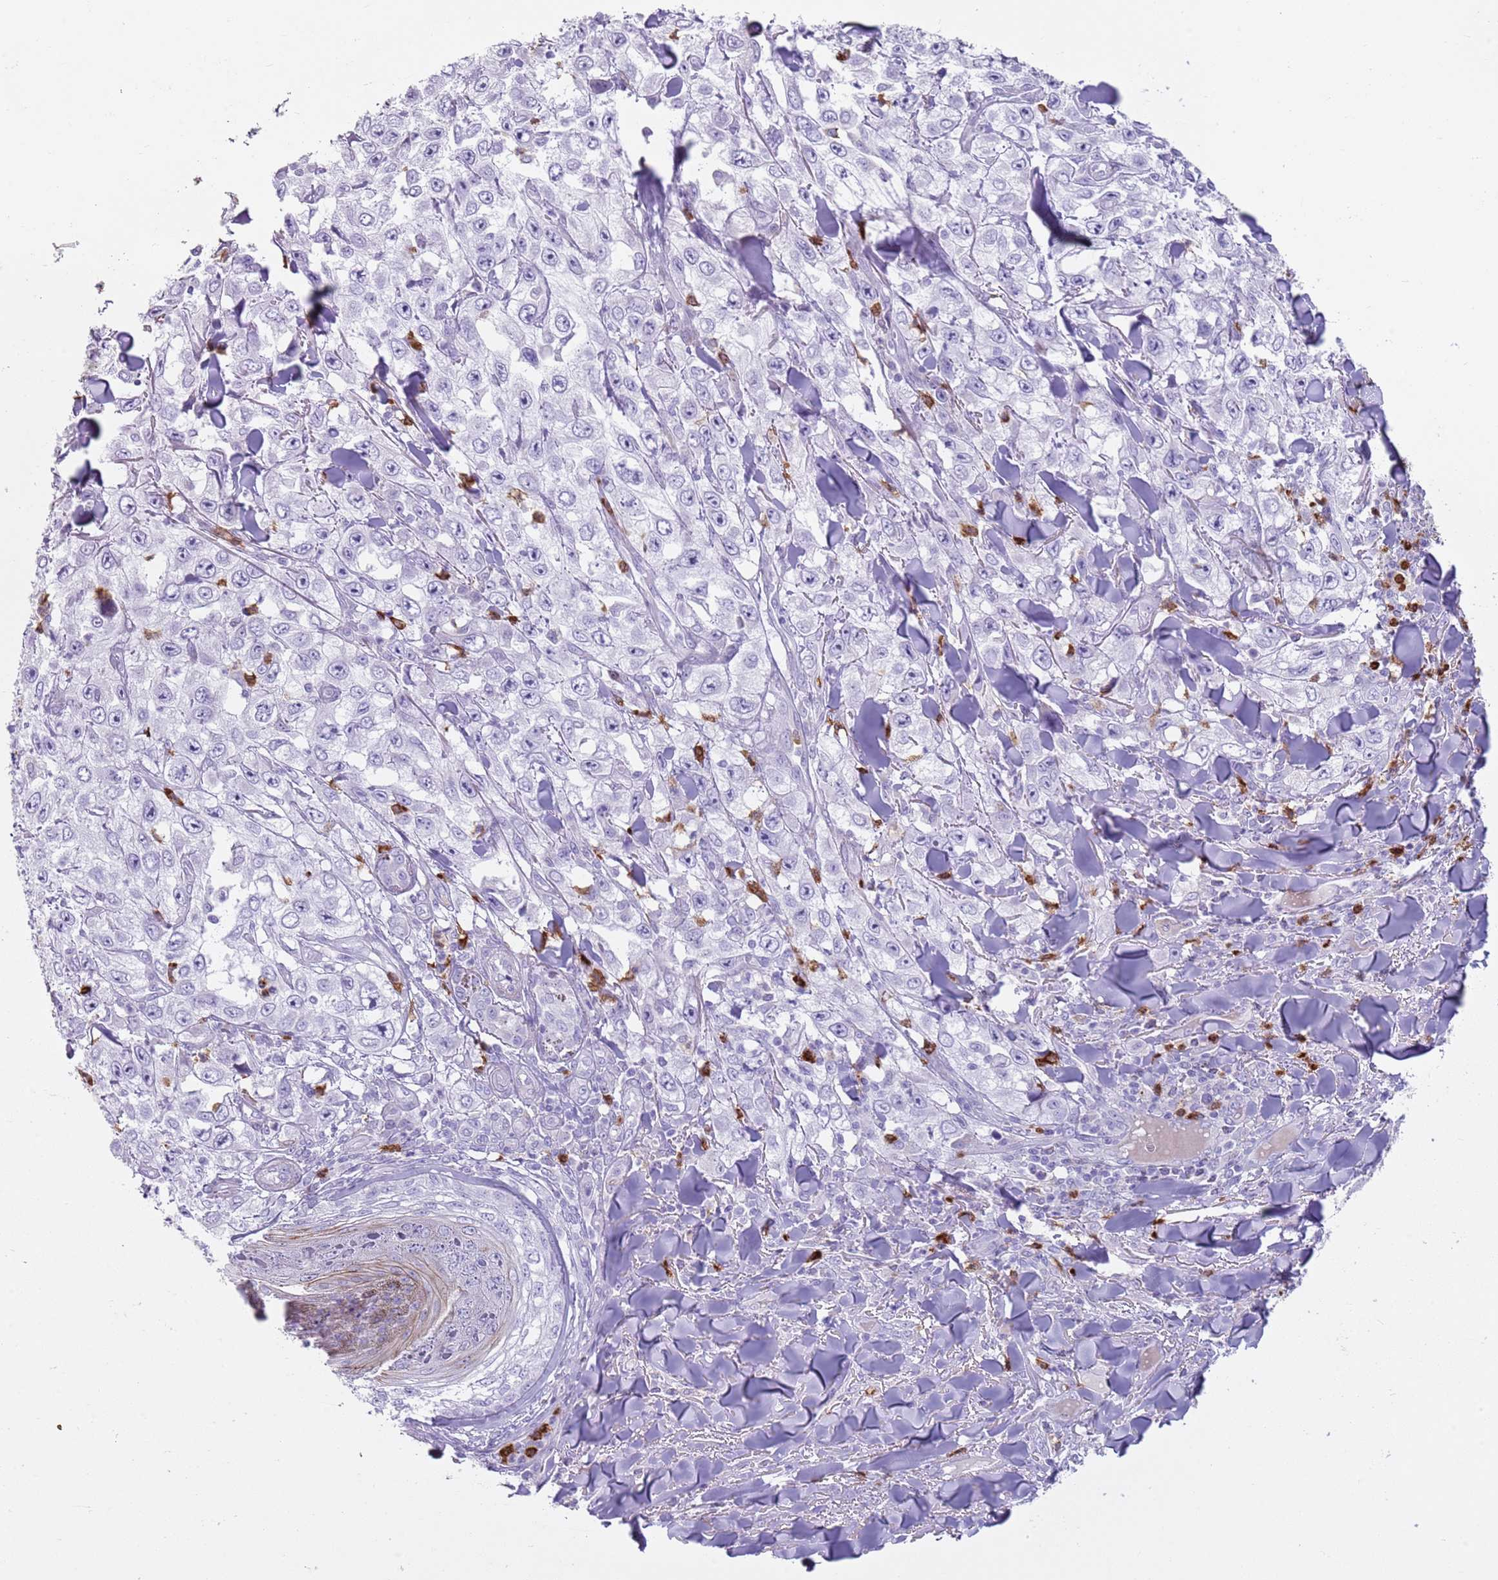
{"staining": {"intensity": "negative", "quantity": "none", "location": "none"}, "tissue": "skin cancer", "cell_type": "Tumor cells", "image_type": "cancer", "snomed": [{"axis": "morphology", "description": "Squamous cell carcinoma, NOS"}, {"axis": "topography", "description": "Skin"}], "caption": "Tumor cells are negative for brown protein staining in skin squamous cell carcinoma. (Brightfield microscopy of DAB (3,3'-diaminobenzidine) immunohistochemistry at high magnification).", "gene": "CD177", "patient": {"sex": "male", "age": 82}}